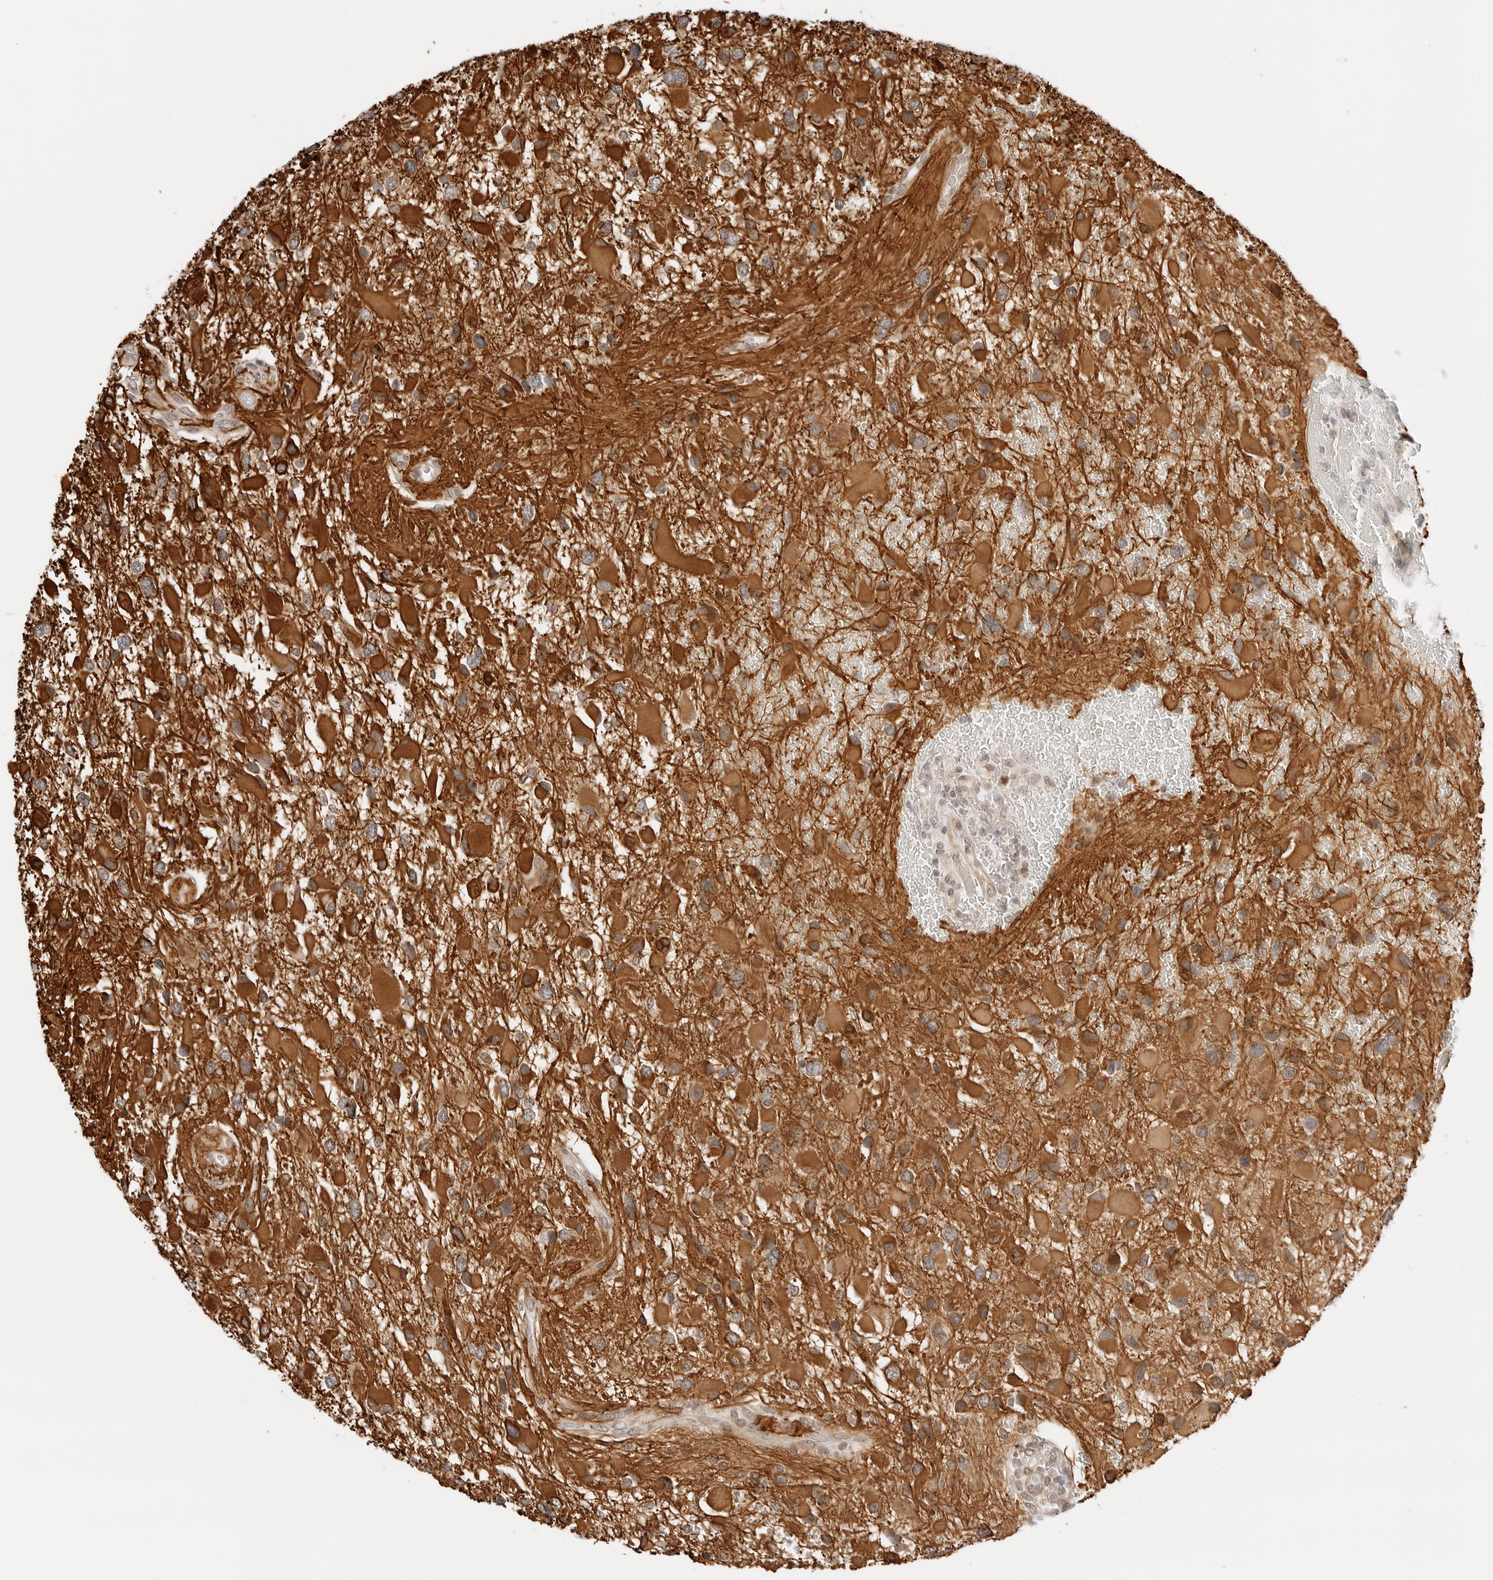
{"staining": {"intensity": "strong", "quantity": ">75%", "location": "cytoplasmic/membranous"}, "tissue": "glioma", "cell_type": "Tumor cells", "image_type": "cancer", "snomed": [{"axis": "morphology", "description": "Glioma, malignant, High grade"}, {"axis": "topography", "description": "Brain"}], "caption": "Tumor cells display high levels of strong cytoplasmic/membranous staining in about >75% of cells in malignant glioma (high-grade).", "gene": "GORAB", "patient": {"sex": "male", "age": 53}}